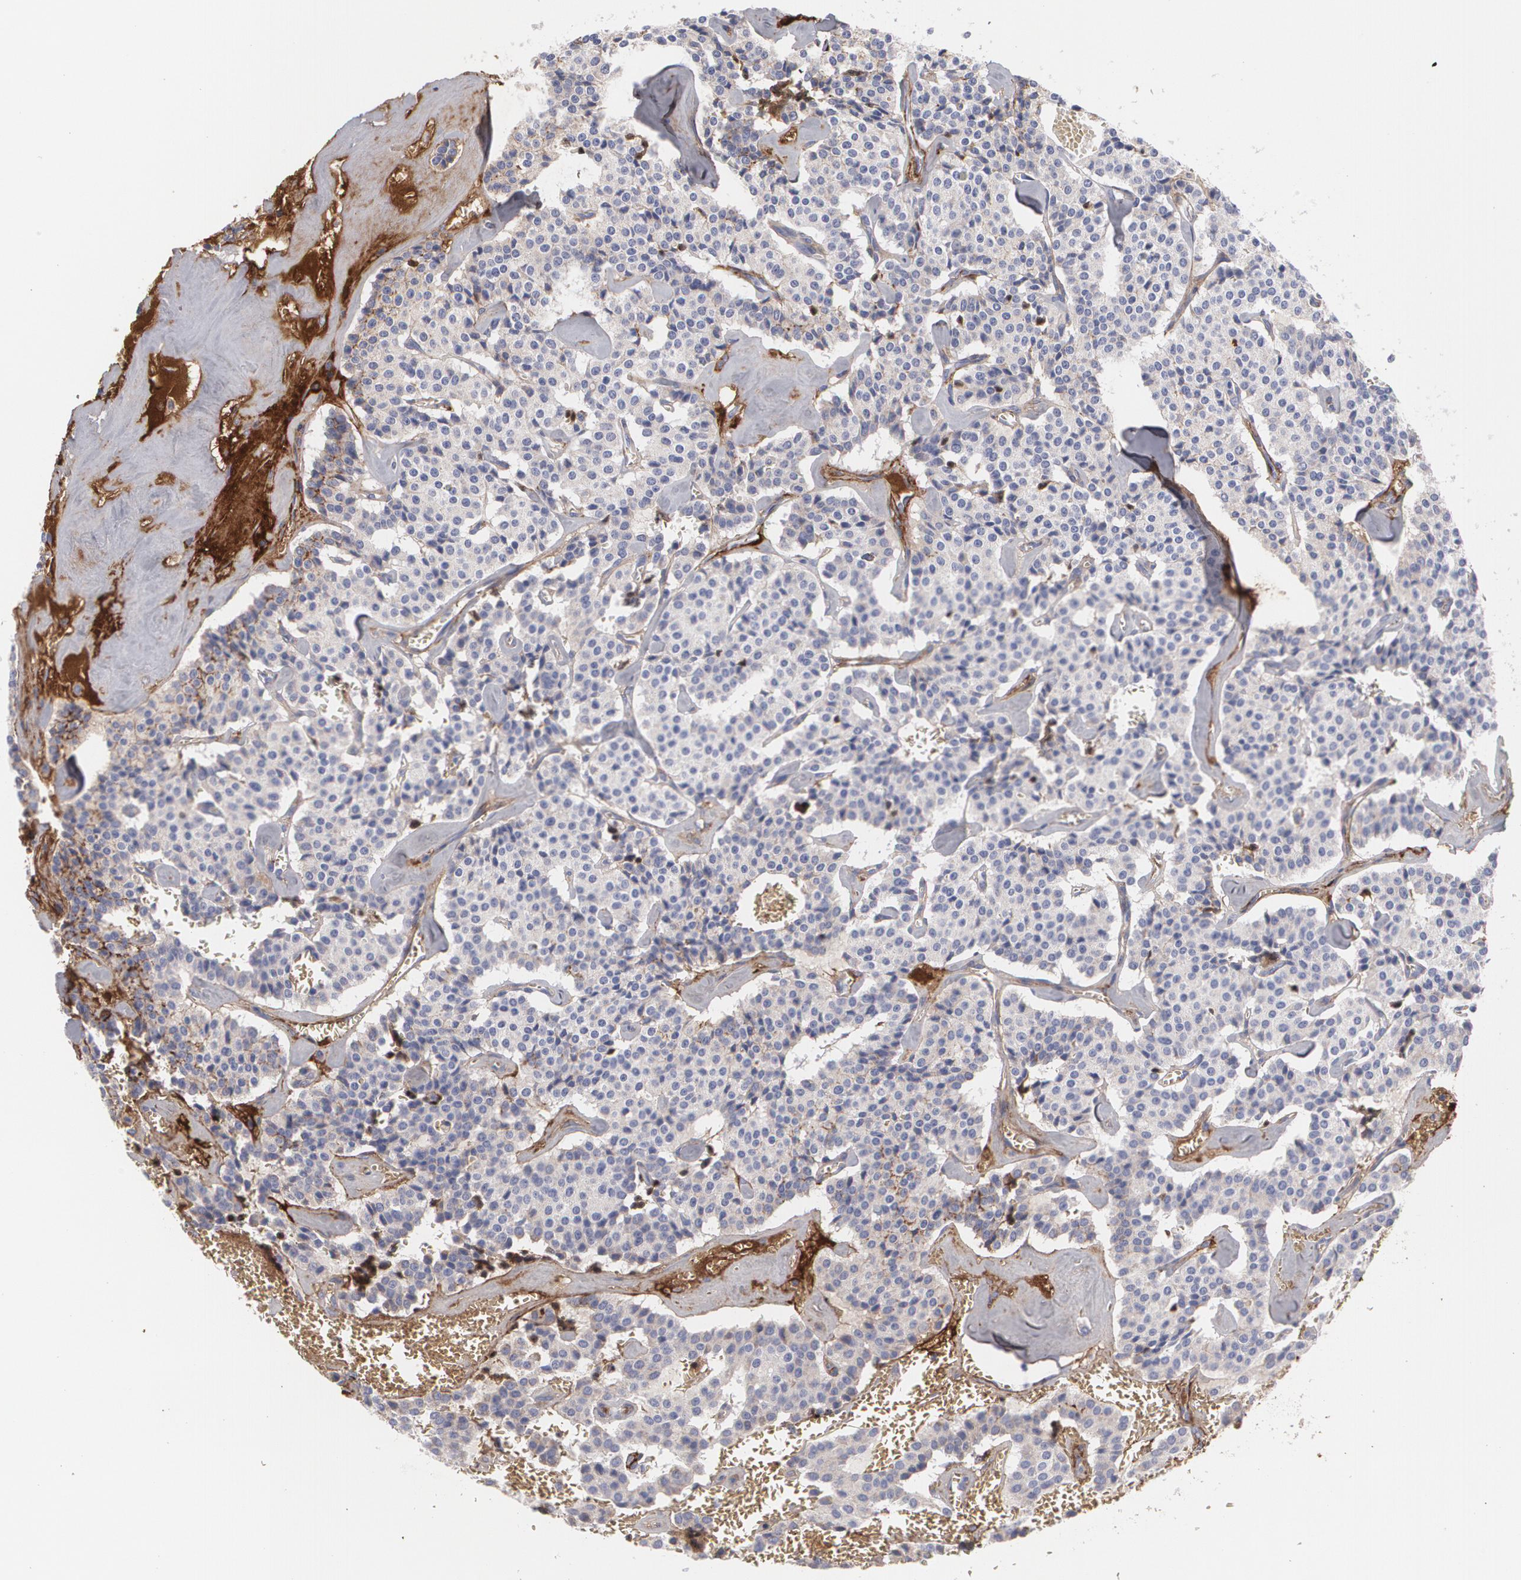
{"staining": {"intensity": "weak", "quantity": "25%-75%", "location": "cytoplasmic/membranous"}, "tissue": "carcinoid", "cell_type": "Tumor cells", "image_type": "cancer", "snomed": [{"axis": "morphology", "description": "Carcinoid, malignant, NOS"}, {"axis": "topography", "description": "Bronchus"}], "caption": "This photomicrograph reveals immunohistochemistry (IHC) staining of carcinoid (malignant), with low weak cytoplasmic/membranous staining in approximately 25%-75% of tumor cells.", "gene": "FBLN1", "patient": {"sex": "male", "age": 55}}